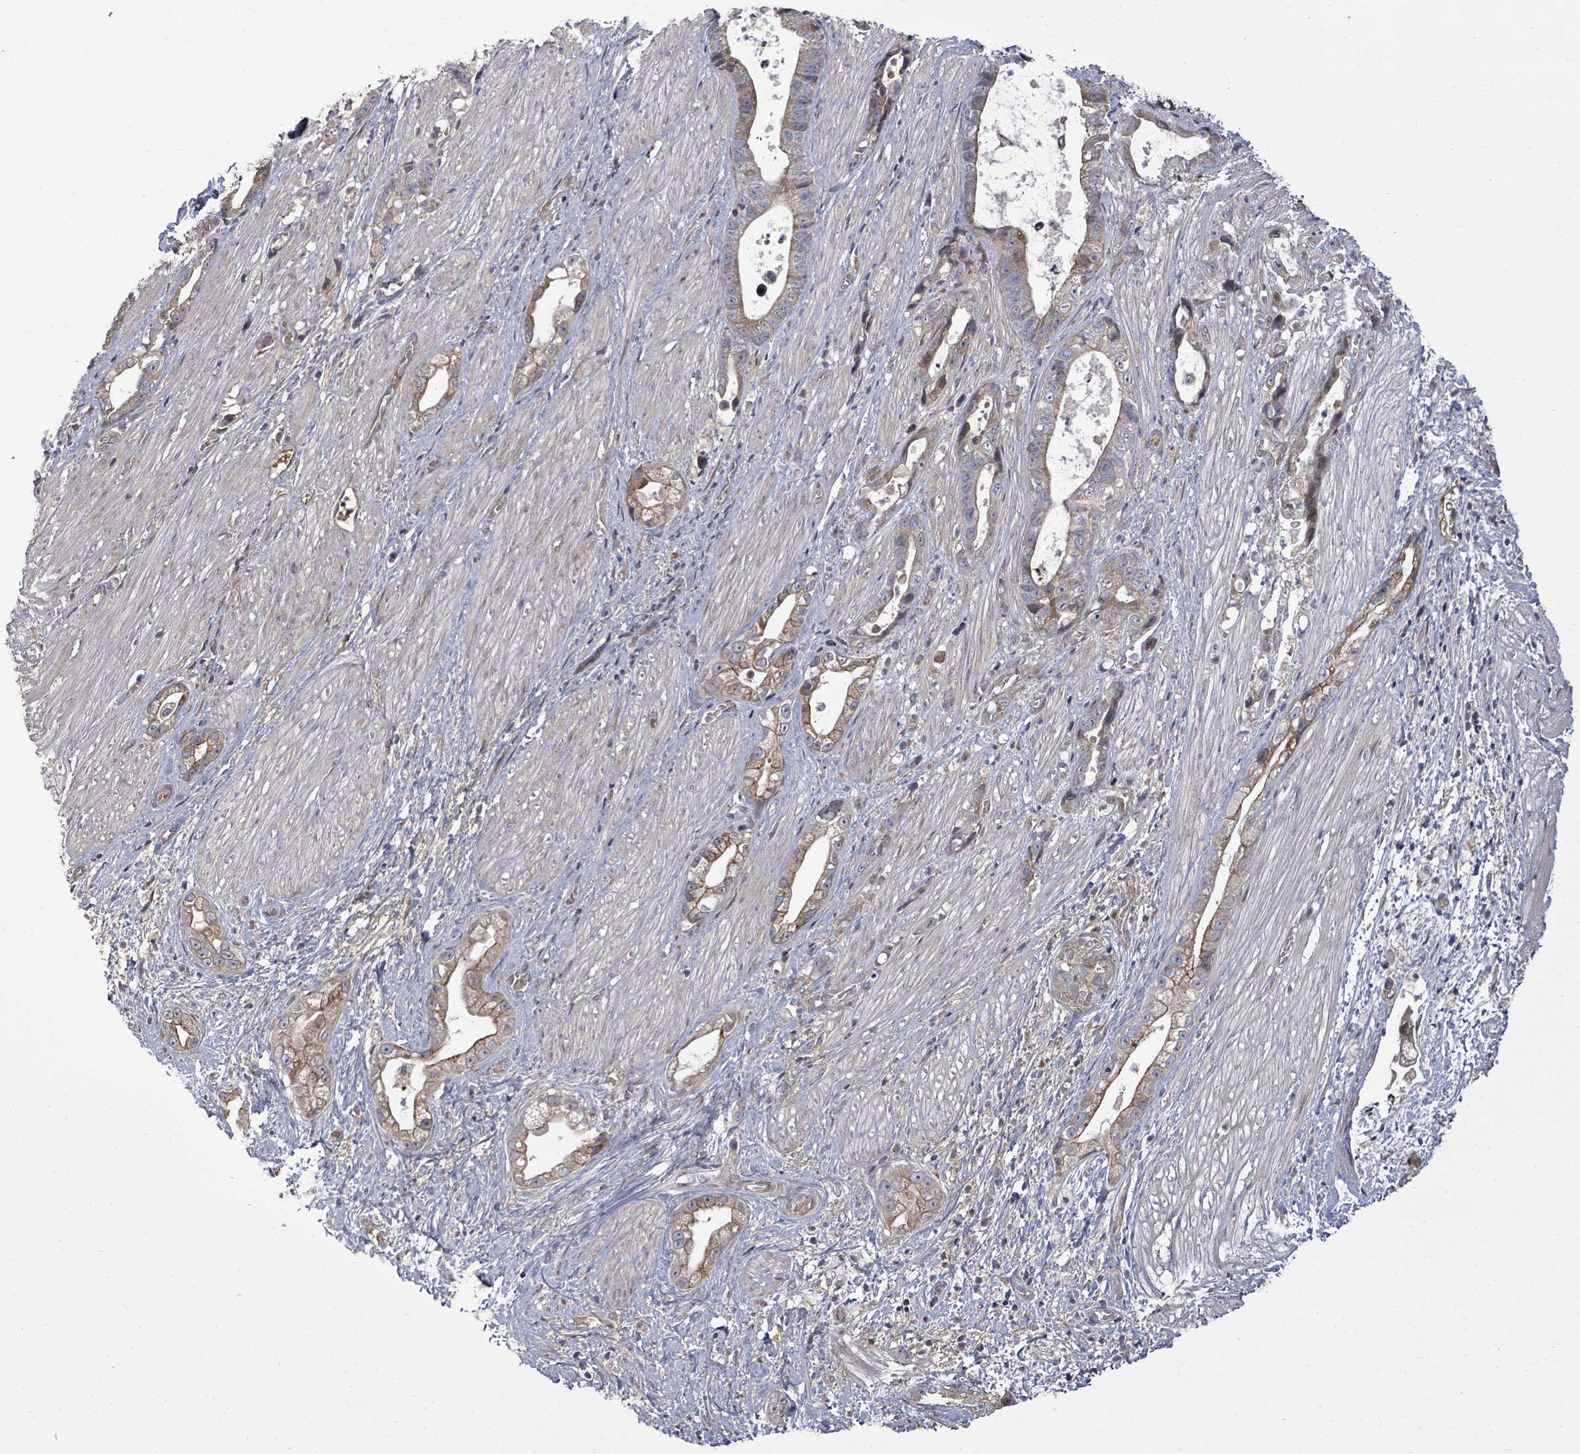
{"staining": {"intensity": "moderate", "quantity": "25%-75%", "location": "cytoplasmic/membranous"}, "tissue": "stomach cancer", "cell_type": "Tumor cells", "image_type": "cancer", "snomed": [{"axis": "morphology", "description": "Adenocarcinoma, NOS"}, {"axis": "topography", "description": "Stomach"}], "caption": "High-power microscopy captured an immunohistochemistry (IHC) image of stomach adenocarcinoma, revealing moderate cytoplasmic/membranous expression in about 25%-75% of tumor cells.", "gene": "KRTAP27-1", "patient": {"sex": "male", "age": 55}}